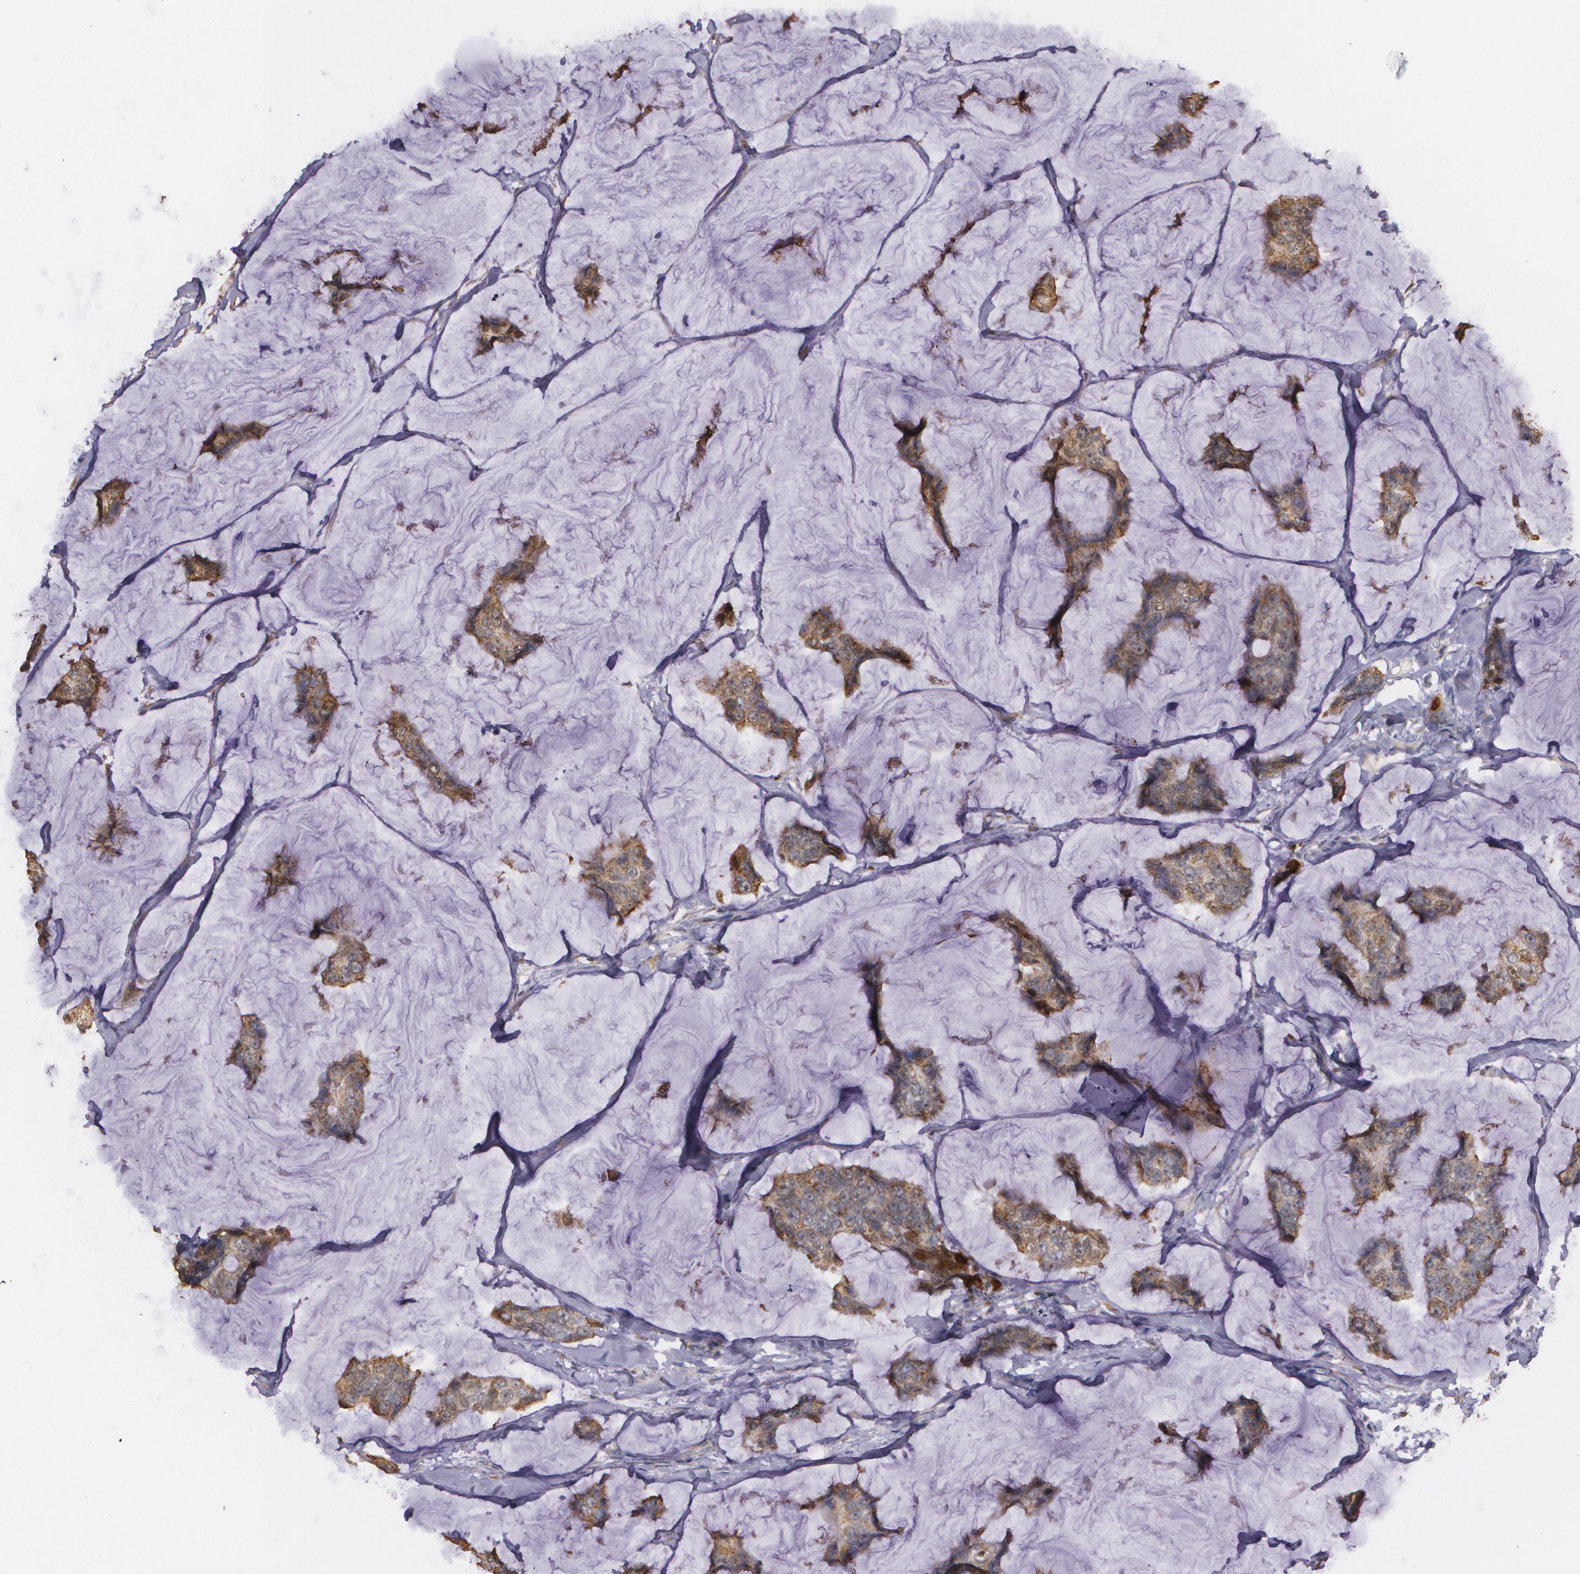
{"staining": {"intensity": "moderate", "quantity": ">75%", "location": "cytoplasmic/membranous"}, "tissue": "breast cancer", "cell_type": "Tumor cells", "image_type": "cancer", "snomed": [{"axis": "morphology", "description": "Normal tissue, NOS"}, {"axis": "morphology", "description": "Duct carcinoma"}, {"axis": "topography", "description": "Breast"}], "caption": "An image of human breast infiltrating ductal carcinoma stained for a protein displays moderate cytoplasmic/membranous brown staining in tumor cells. Ihc stains the protein in brown and the nuclei are stained blue.", "gene": "ATF3", "patient": {"sex": "female", "age": 50}}